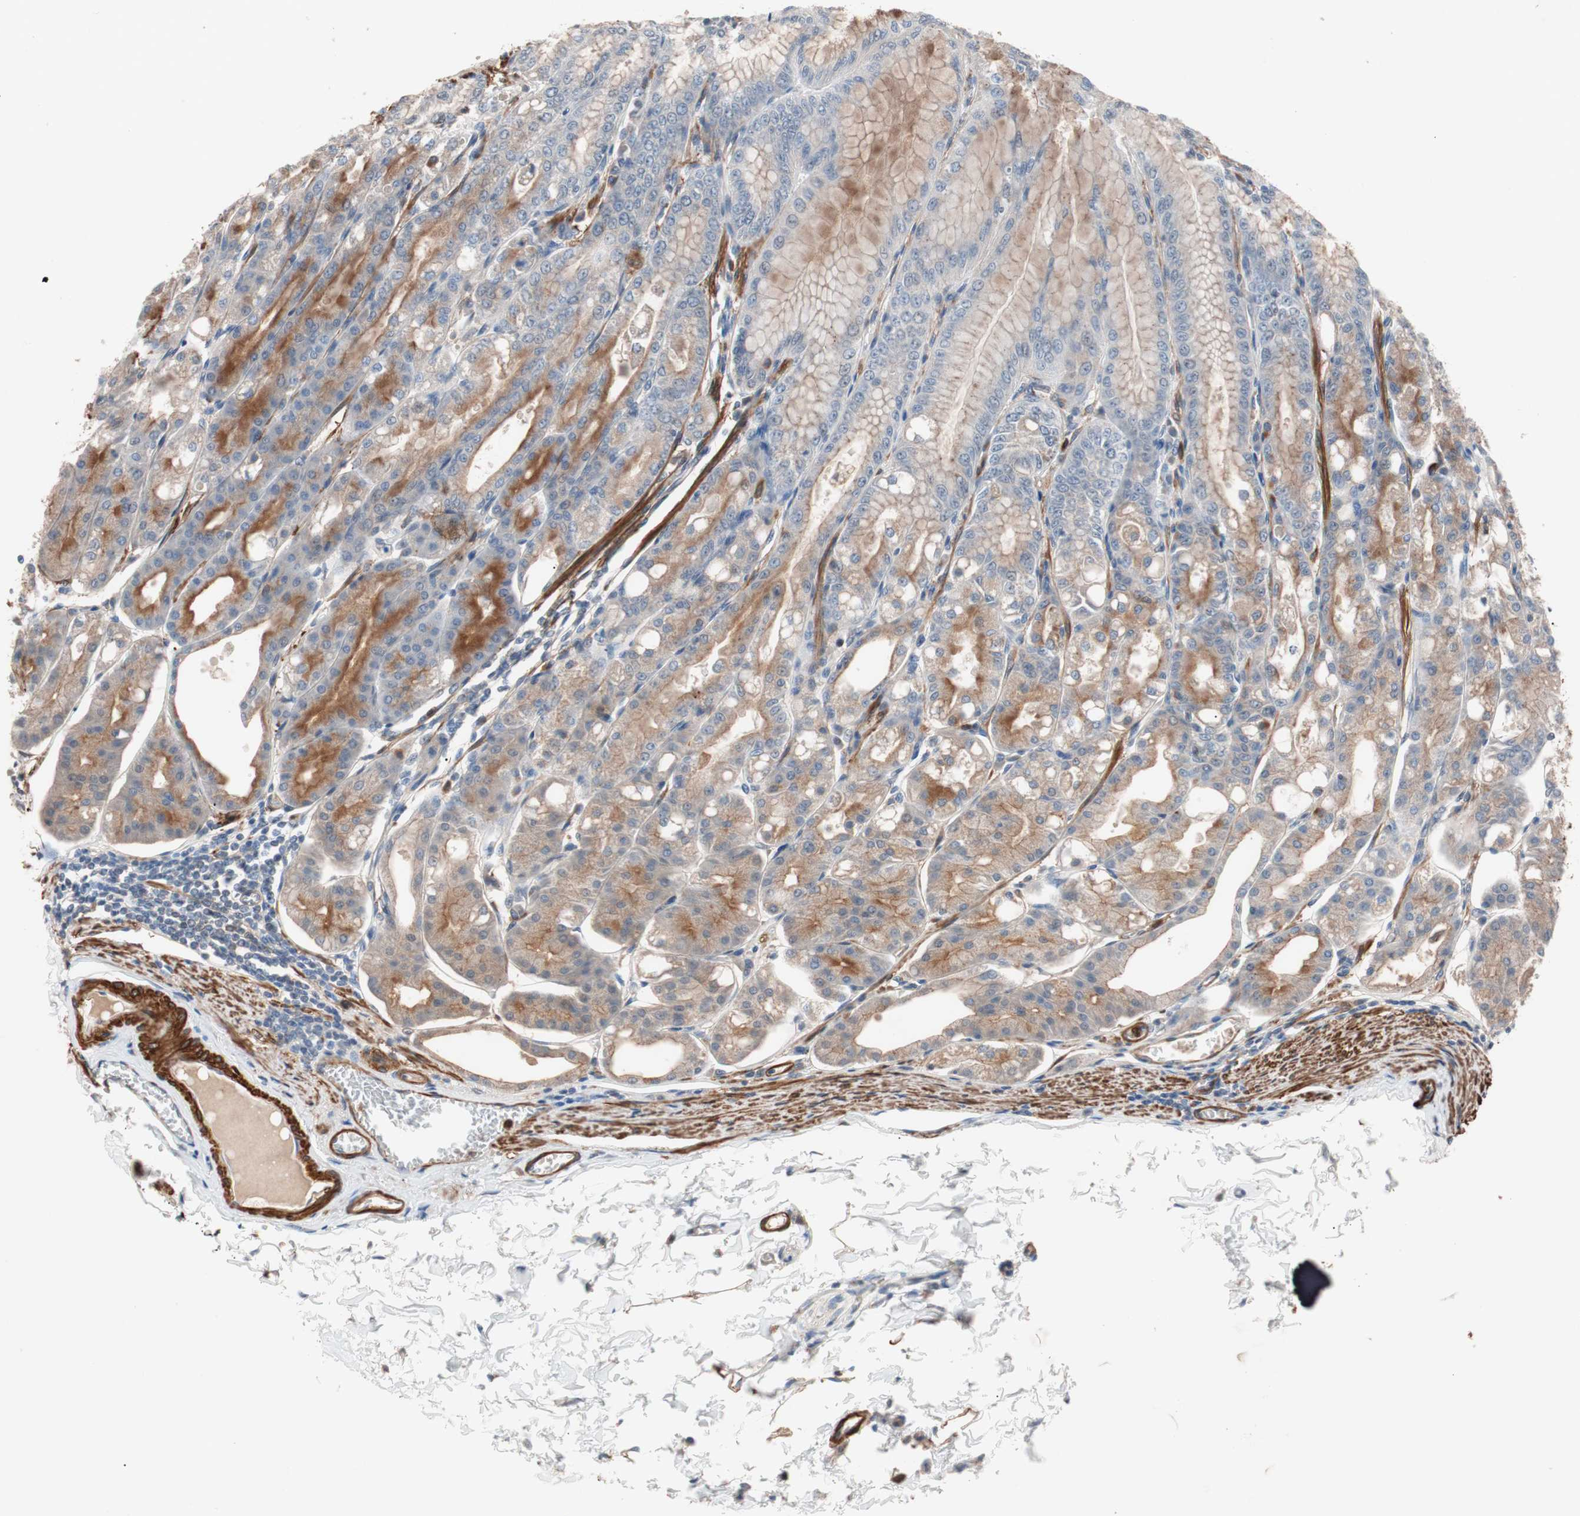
{"staining": {"intensity": "moderate", "quantity": "25%-75%", "location": "cytoplasmic/membranous"}, "tissue": "stomach", "cell_type": "Glandular cells", "image_type": "normal", "snomed": [{"axis": "morphology", "description": "Normal tissue, NOS"}, {"axis": "topography", "description": "Stomach, lower"}], "caption": "This is a histology image of immunohistochemistry staining of unremarkable stomach, which shows moderate positivity in the cytoplasmic/membranous of glandular cells.", "gene": "LITAF", "patient": {"sex": "male", "age": 71}}